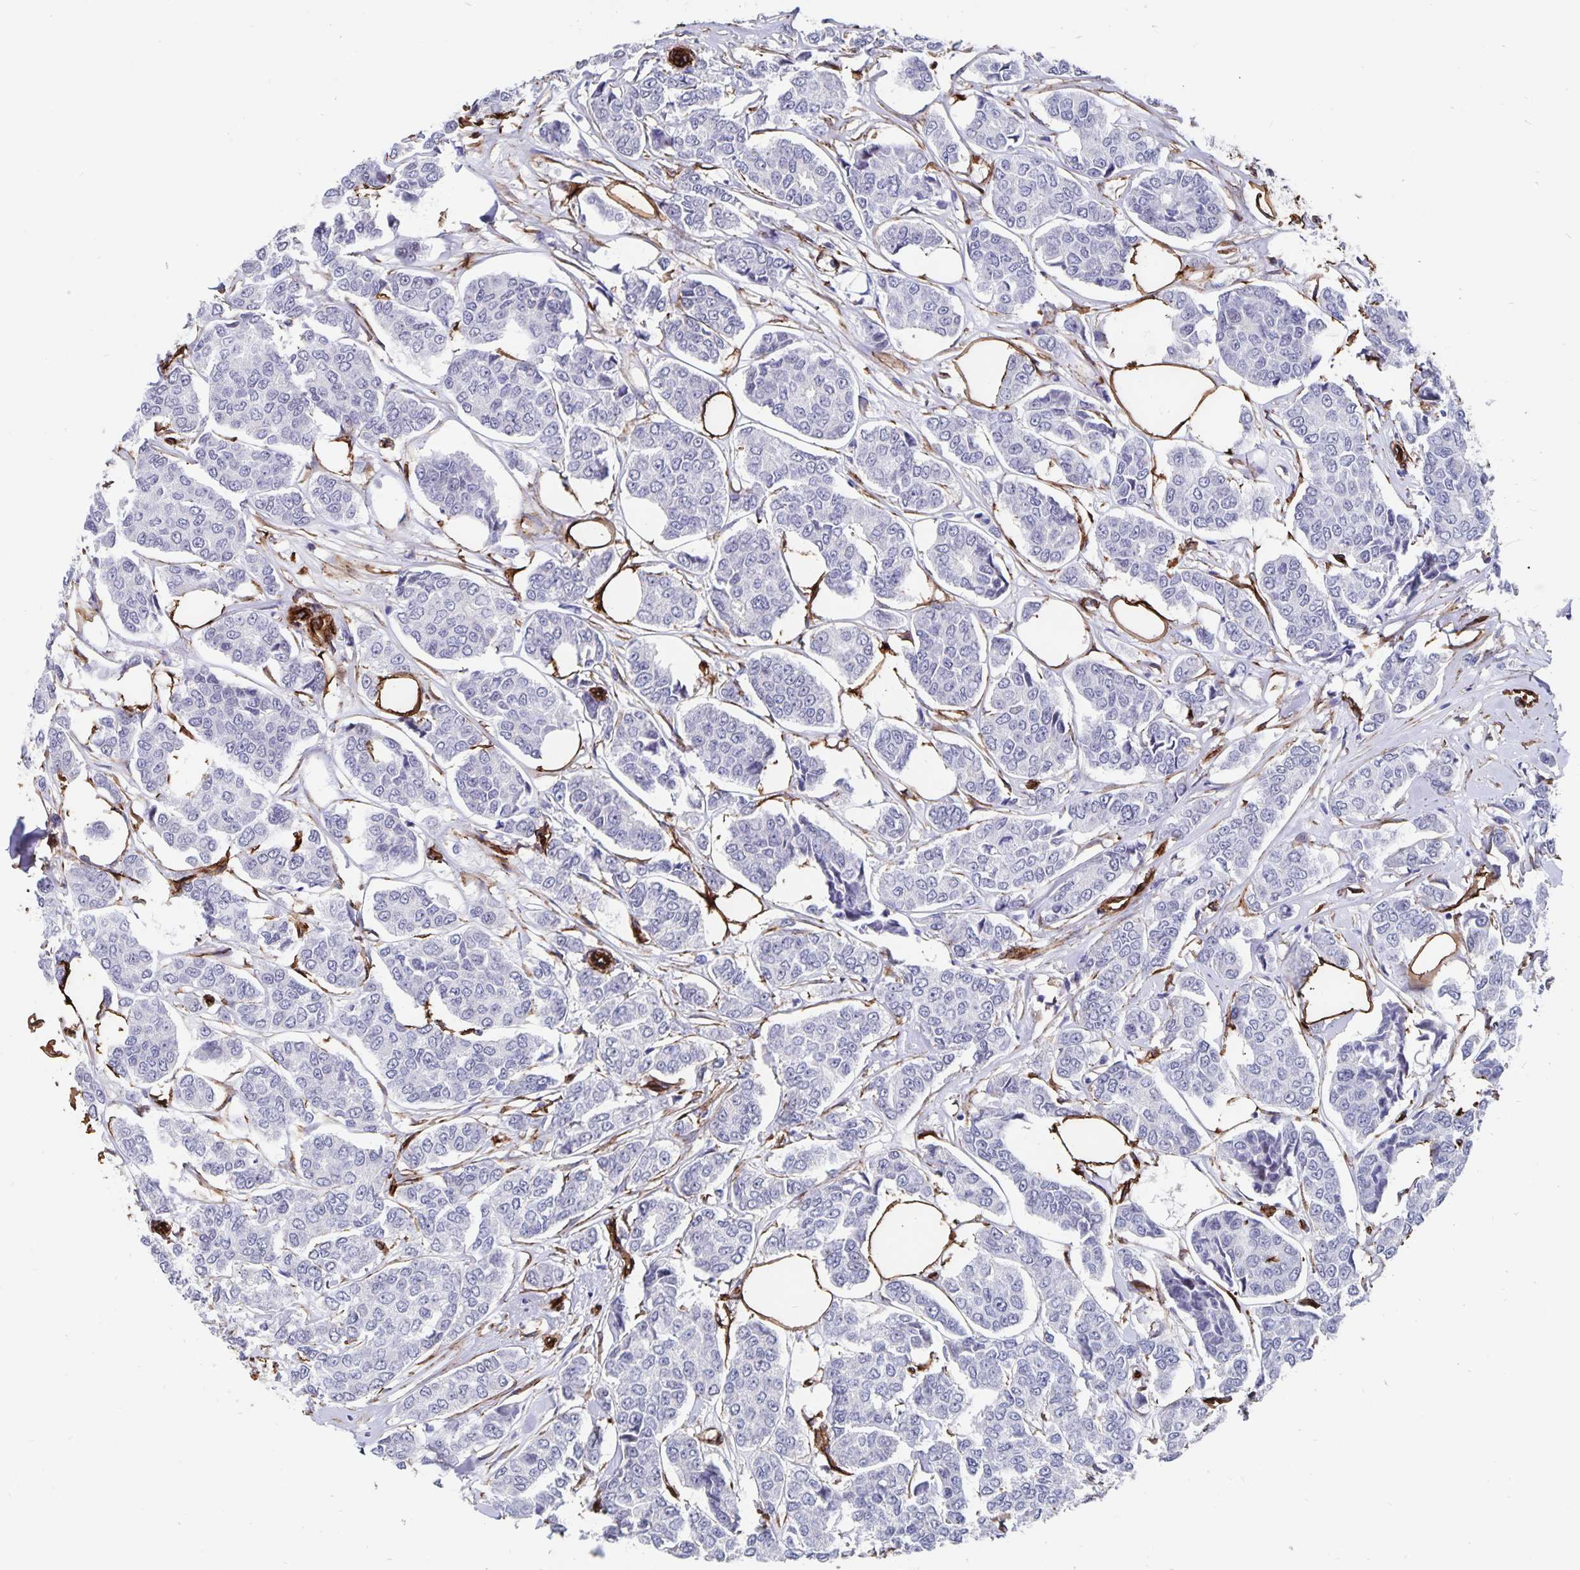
{"staining": {"intensity": "negative", "quantity": "none", "location": "none"}, "tissue": "breast cancer", "cell_type": "Tumor cells", "image_type": "cancer", "snomed": [{"axis": "morphology", "description": "Duct carcinoma"}, {"axis": "topography", "description": "Breast"}], "caption": "Immunohistochemistry histopathology image of breast cancer stained for a protein (brown), which reveals no staining in tumor cells. (Immunohistochemistry, brightfield microscopy, high magnification).", "gene": "DCHS2", "patient": {"sex": "female", "age": 94}}